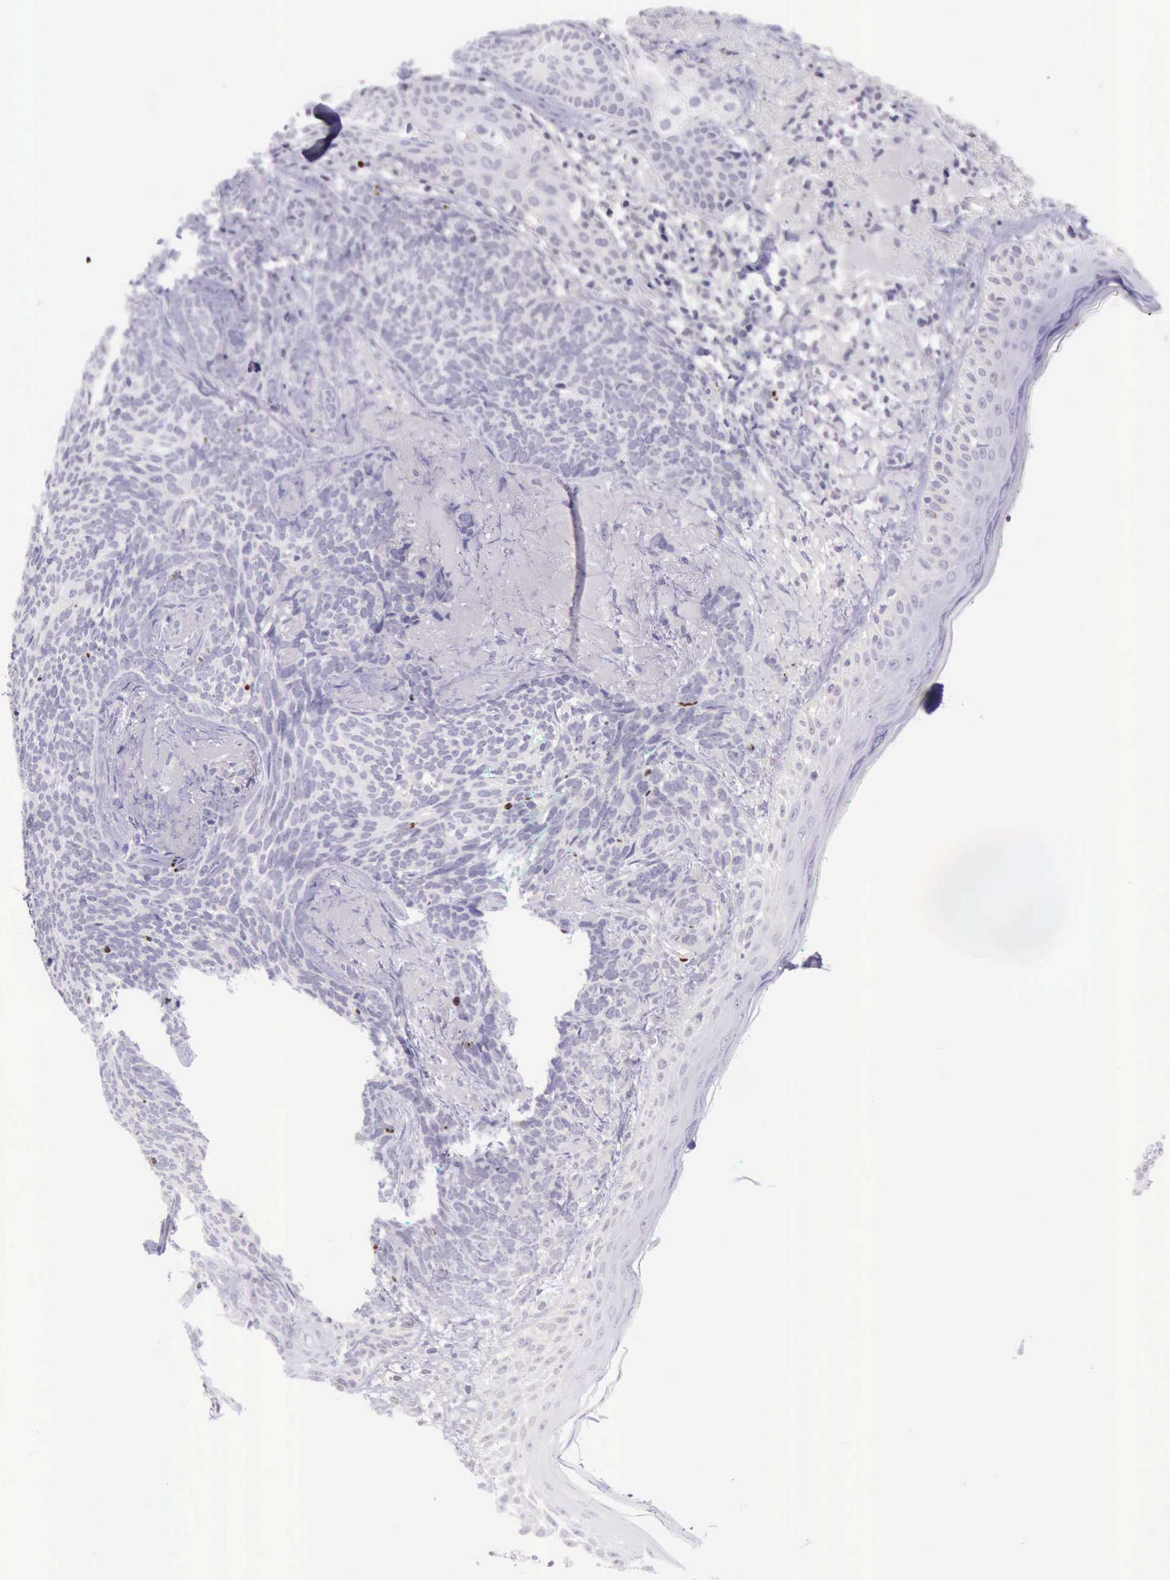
{"staining": {"intensity": "strong", "quantity": "<25%", "location": "nuclear"}, "tissue": "skin cancer", "cell_type": "Tumor cells", "image_type": "cancer", "snomed": [{"axis": "morphology", "description": "Basal cell carcinoma"}, {"axis": "topography", "description": "Skin"}], "caption": "A brown stain shows strong nuclear expression of a protein in skin cancer (basal cell carcinoma) tumor cells.", "gene": "PARP1", "patient": {"sex": "female", "age": 81}}